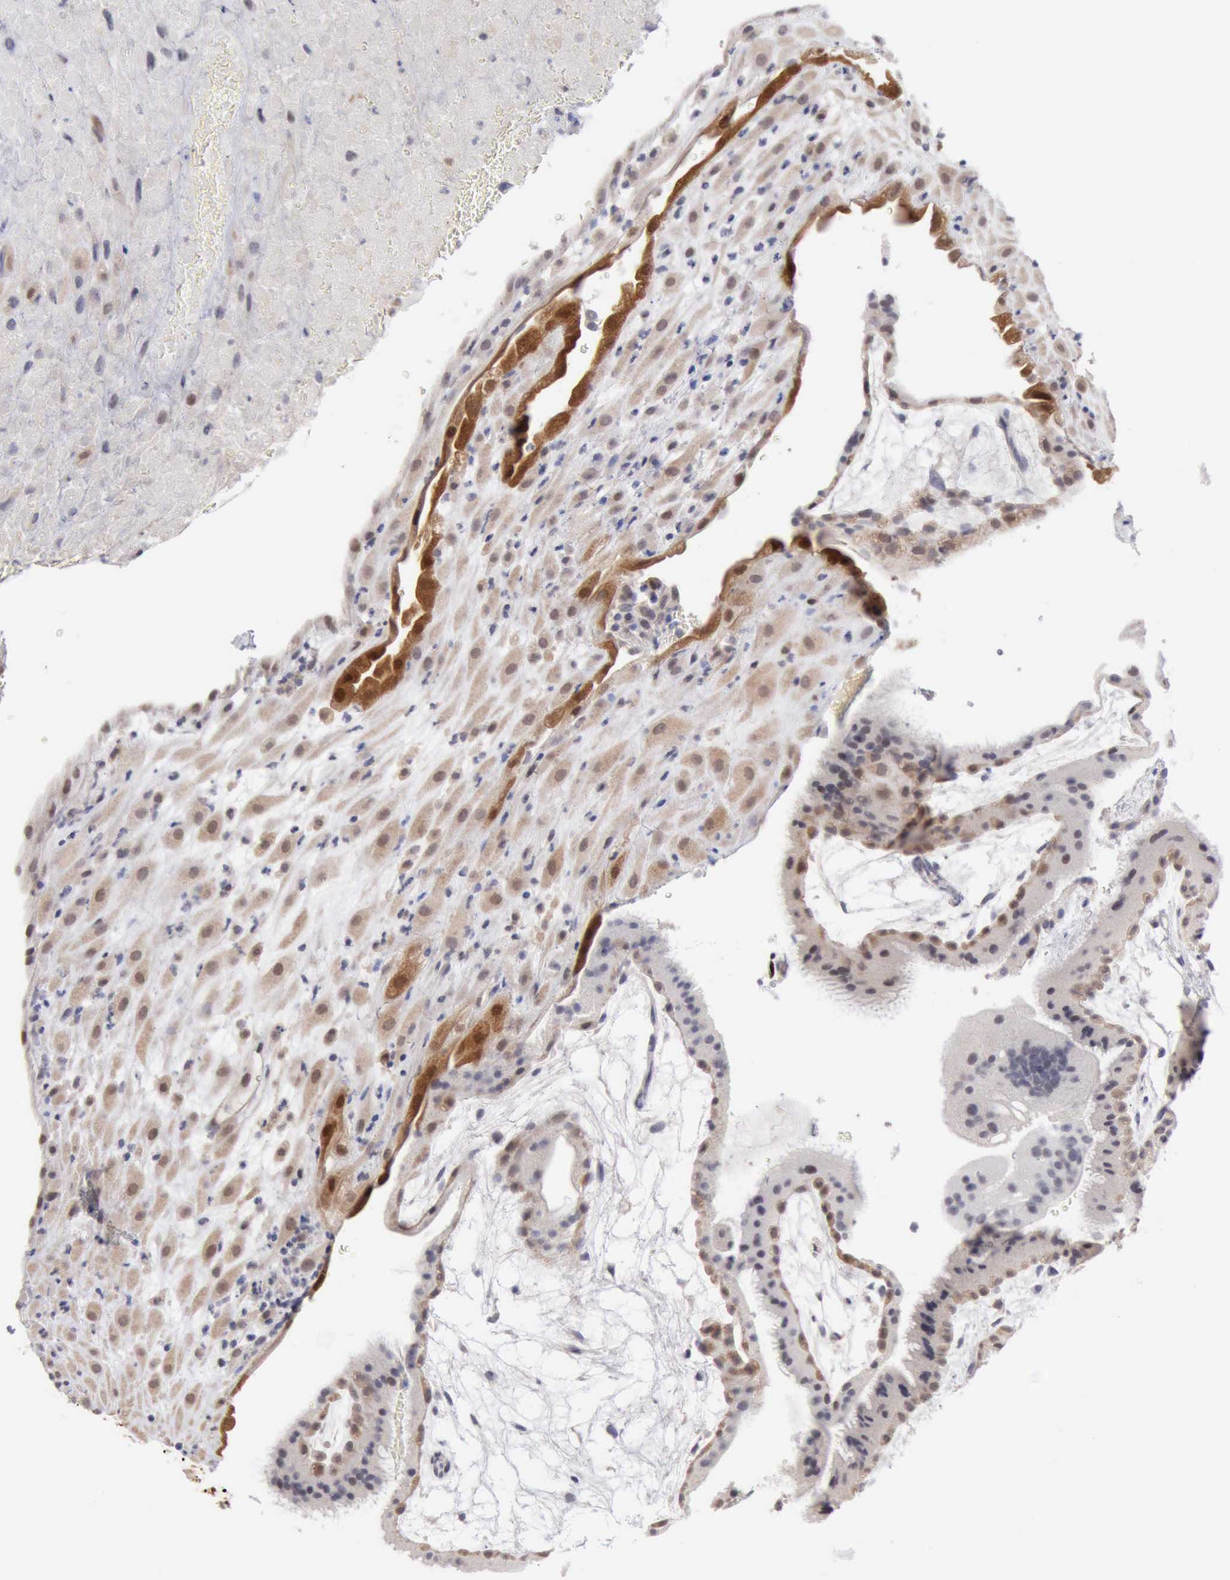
{"staining": {"intensity": "weak", "quantity": "<25%", "location": "cytoplasmic/membranous,nuclear"}, "tissue": "placenta", "cell_type": "Decidual cells", "image_type": "normal", "snomed": [{"axis": "morphology", "description": "Normal tissue, NOS"}, {"axis": "topography", "description": "Placenta"}], "caption": "Human placenta stained for a protein using immunohistochemistry (IHC) exhibits no staining in decidual cells.", "gene": "PTGR2", "patient": {"sex": "female", "age": 19}}